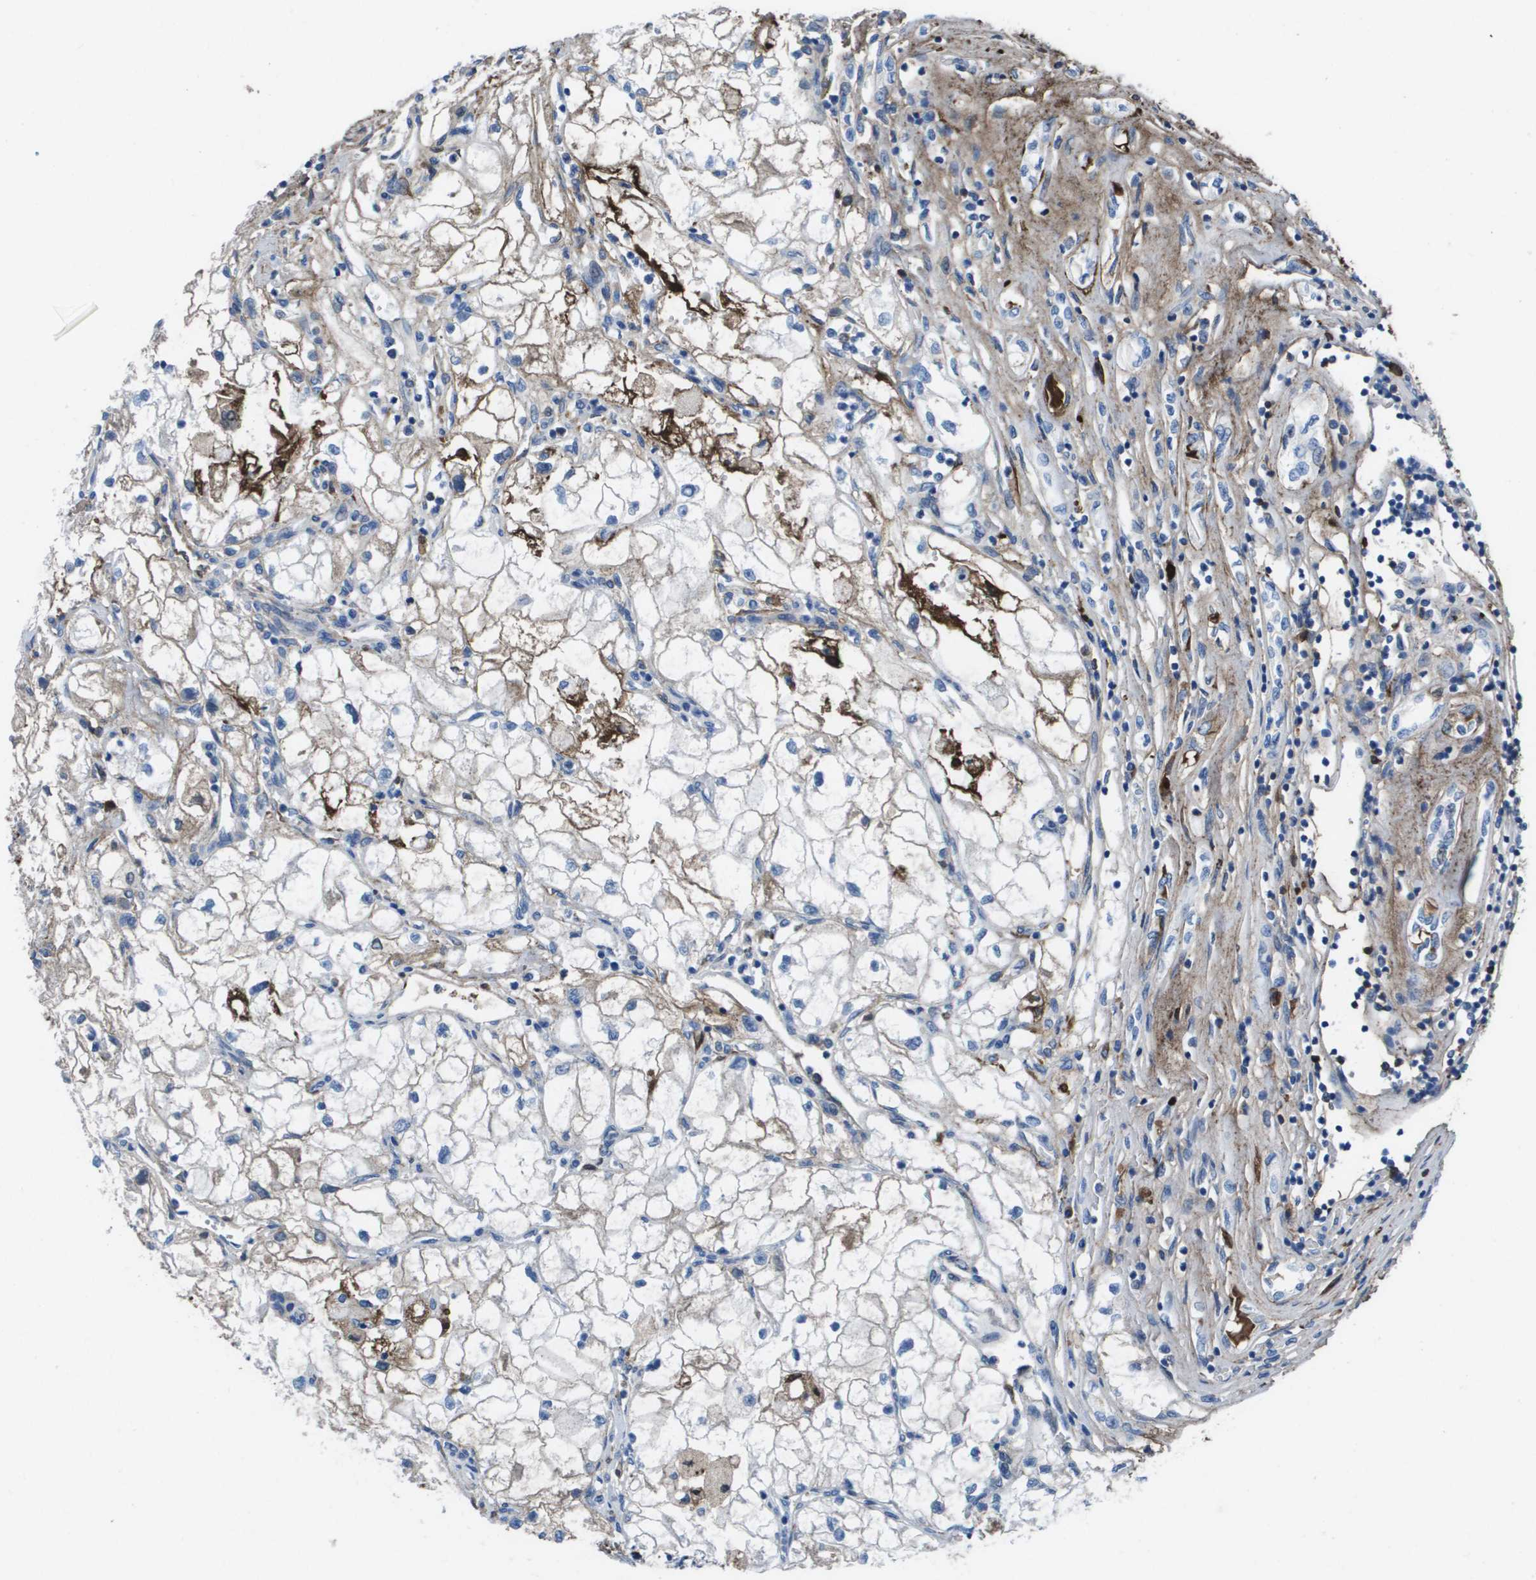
{"staining": {"intensity": "moderate", "quantity": "<25%", "location": "cytoplasmic/membranous"}, "tissue": "renal cancer", "cell_type": "Tumor cells", "image_type": "cancer", "snomed": [{"axis": "morphology", "description": "Adenocarcinoma, NOS"}, {"axis": "topography", "description": "Kidney"}], "caption": "Protein staining by immunohistochemistry (IHC) displays moderate cytoplasmic/membranous staining in about <25% of tumor cells in renal adenocarcinoma.", "gene": "VTN", "patient": {"sex": "female", "age": 70}}